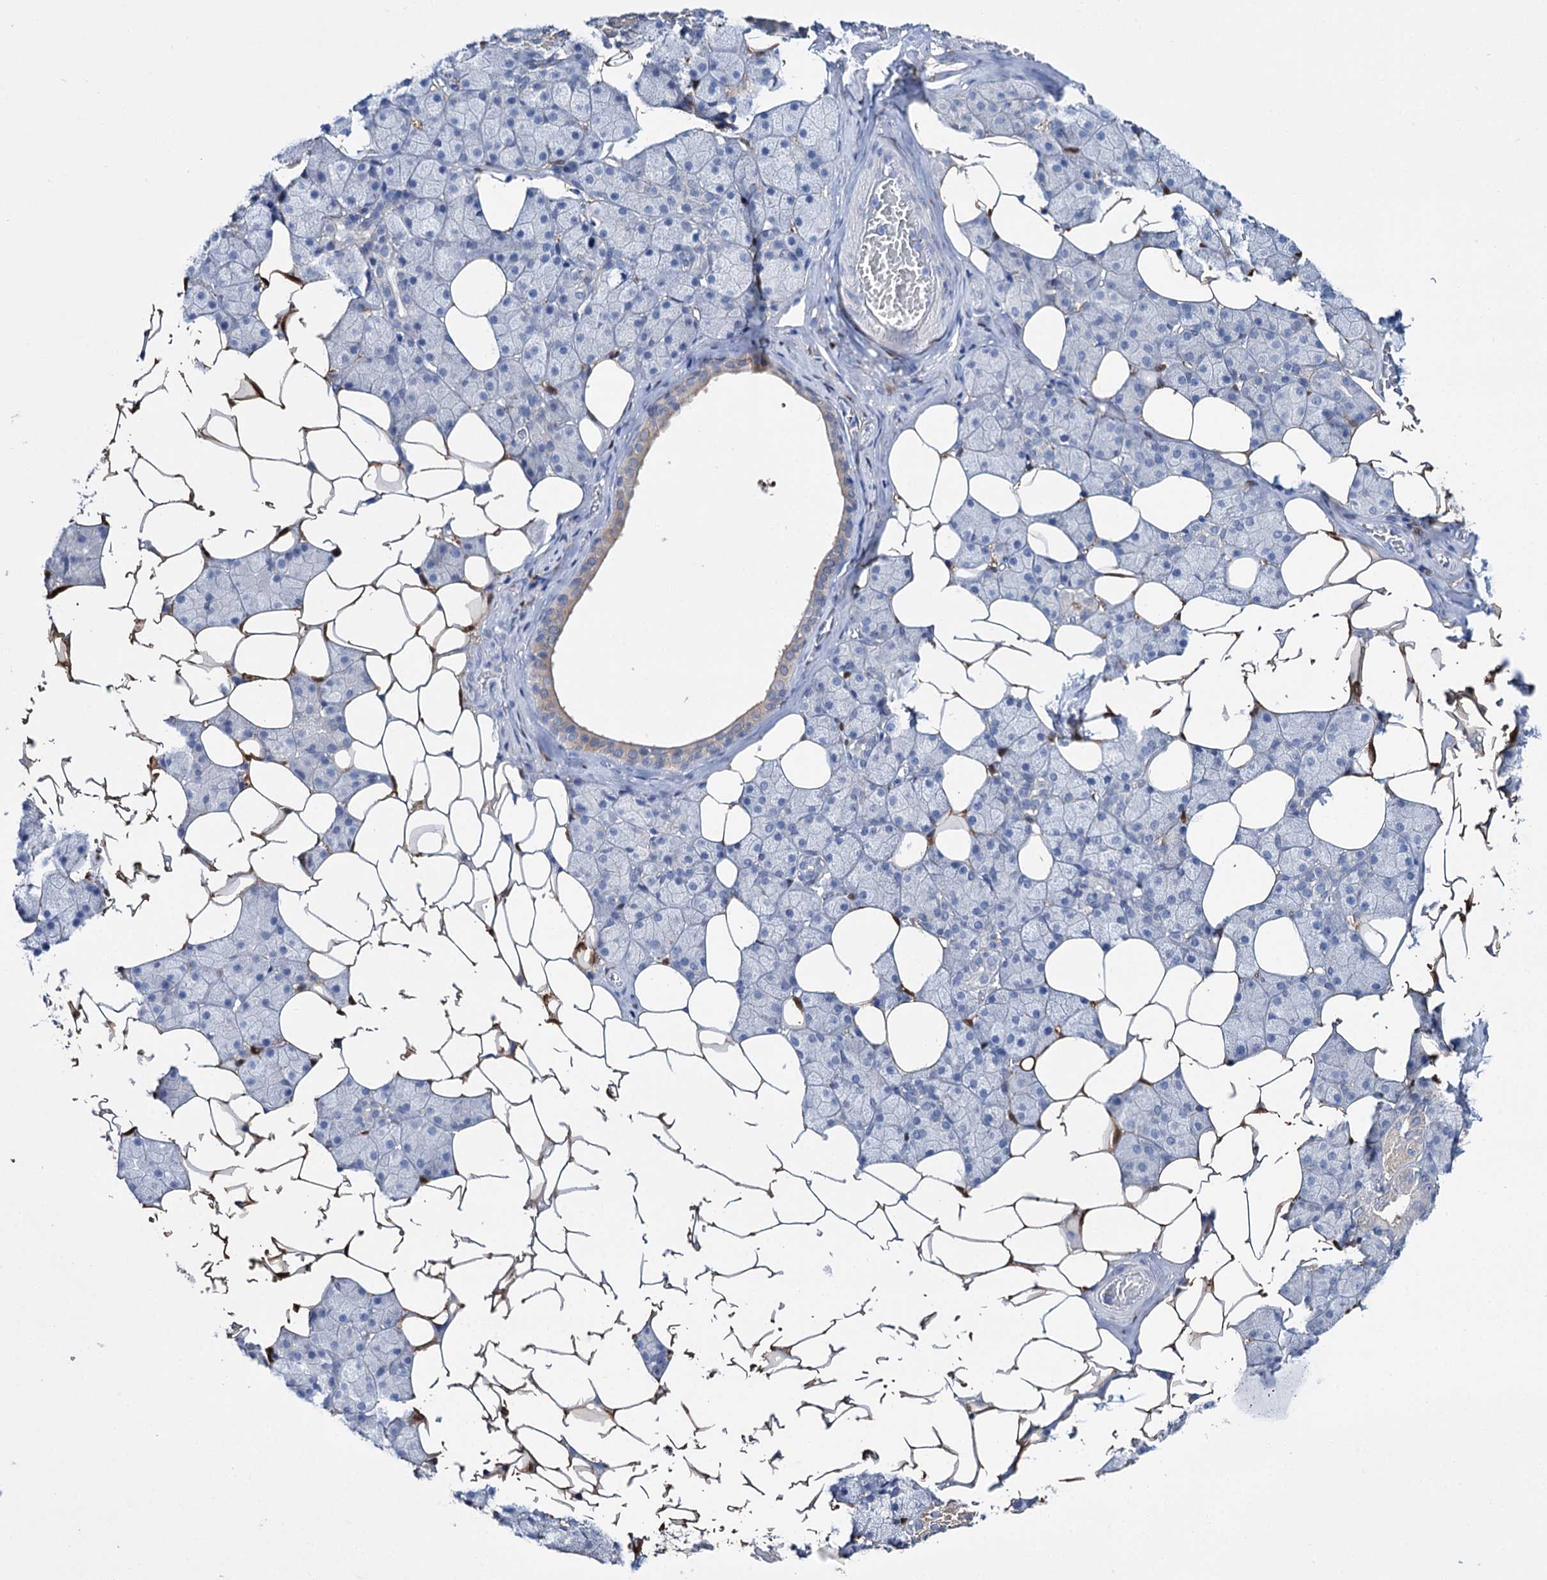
{"staining": {"intensity": "negative", "quantity": "none", "location": "none"}, "tissue": "salivary gland", "cell_type": "Glandular cells", "image_type": "normal", "snomed": [{"axis": "morphology", "description": "Normal tissue, NOS"}, {"axis": "topography", "description": "Salivary gland"}], "caption": "The IHC photomicrograph has no significant staining in glandular cells of salivary gland. The staining is performed using DAB brown chromogen with nuclei counter-stained in using hematoxylin.", "gene": "LYZL4", "patient": {"sex": "female", "age": 33}}